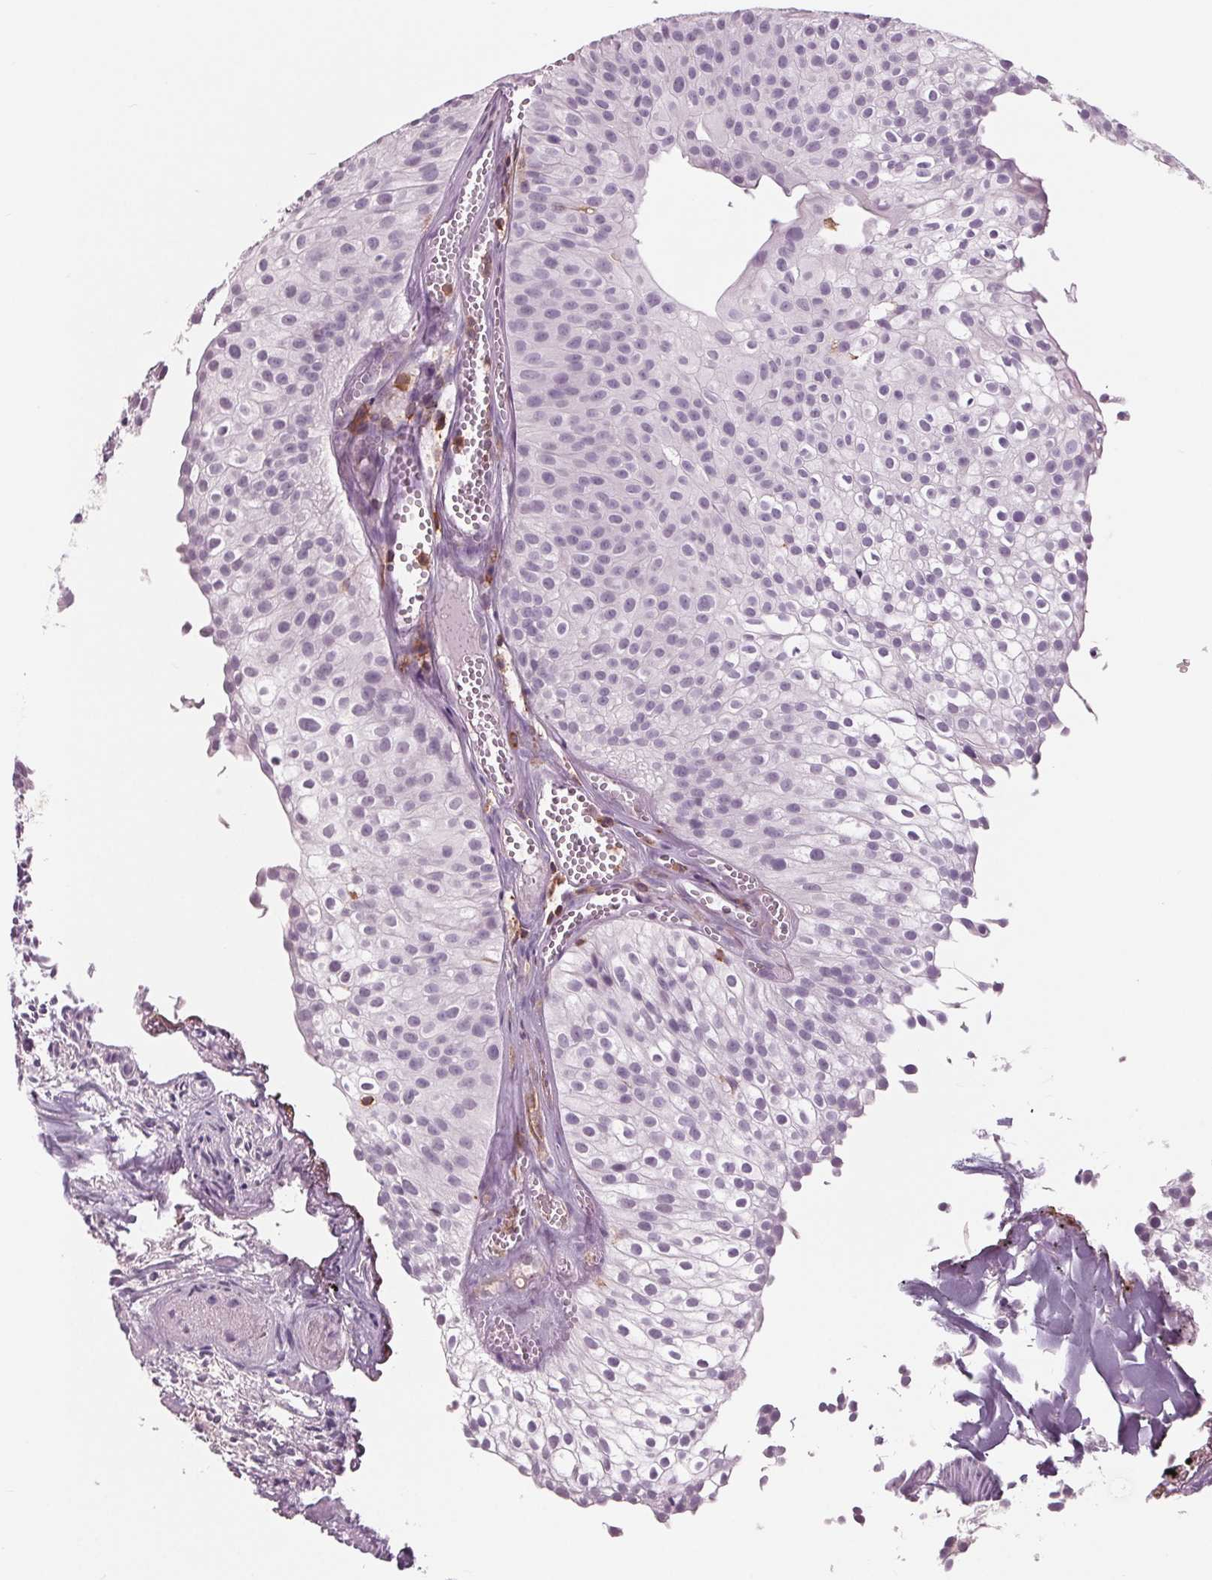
{"staining": {"intensity": "negative", "quantity": "none", "location": "none"}, "tissue": "urothelial cancer", "cell_type": "Tumor cells", "image_type": "cancer", "snomed": [{"axis": "morphology", "description": "Urothelial carcinoma, Low grade"}, {"axis": "topography", "description": "Urinary bladder"}], "caption": "A high-resolution micrograph shows IHC staining of urothelial cancer, which displays no significant expression in tumor cells.", "gene": "ARHGAP25", "patient": {"sex": "male", "age": 70}}